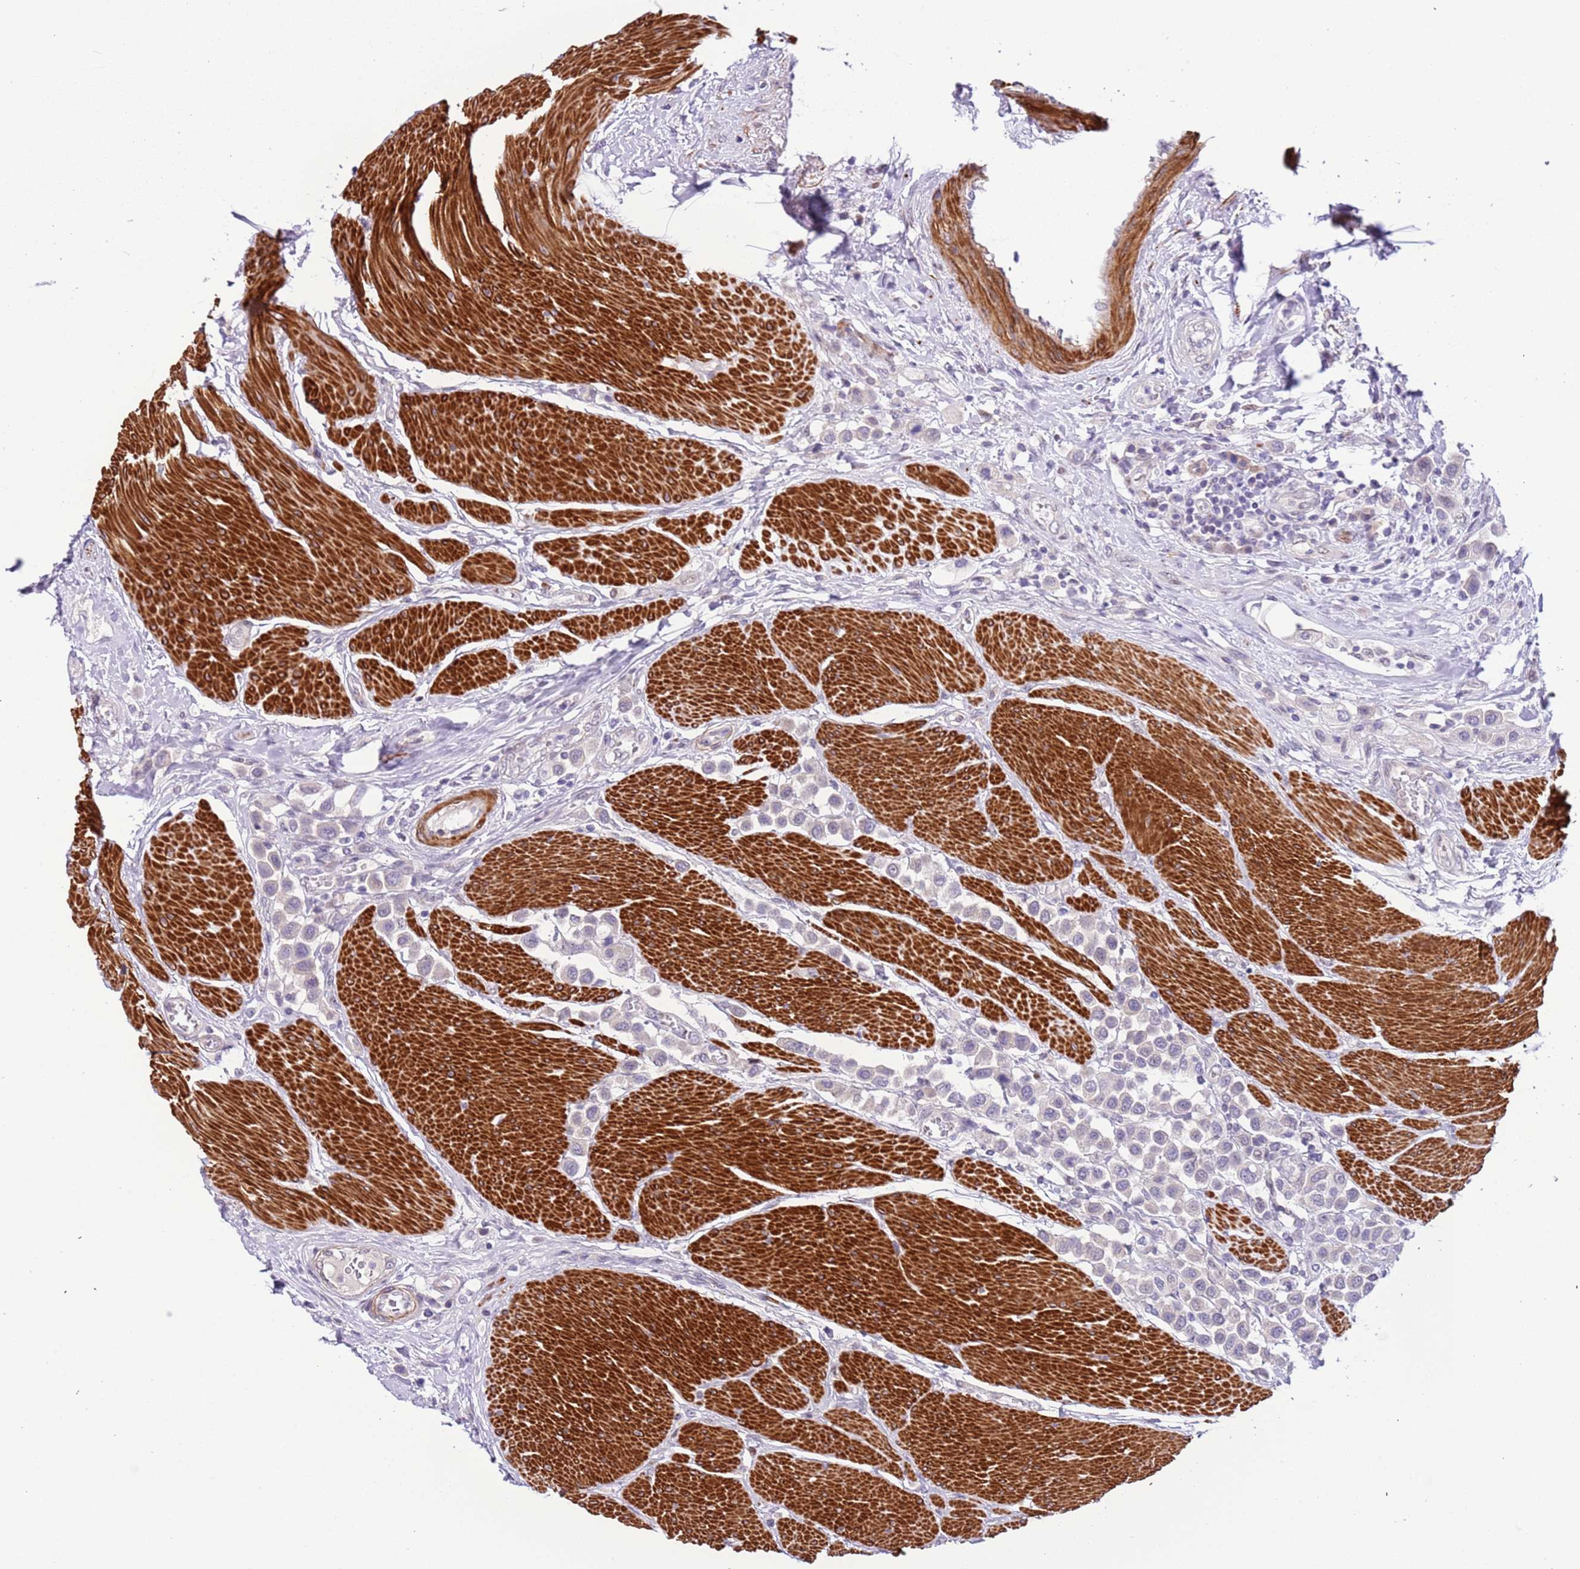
{"staining": {"intensity": "negative", "quantity": "none", "location": "none"}, "tissue": "urothelial cancer", "cell_type": "Tumor cells", "image_type": "cancer", "snomed": [{"axis": "morphology", "description": "Urothelial carcinoma, High grade"}, {"axis": "topography", "description": "Urinary bladder"}], "caption": "Urothelial cancer was stained to show a protein in brown. There is no significant staining in tumor cells. Brightfield microscopy of immunohistochemistry (IHC) stained with DAB (3,3'-diaminobenzidine) (brown) and hematoxylin (blue), captured at high magnification.", "gene": "PLEKHH1", "patient": {"sex": "male", "age": 50}}